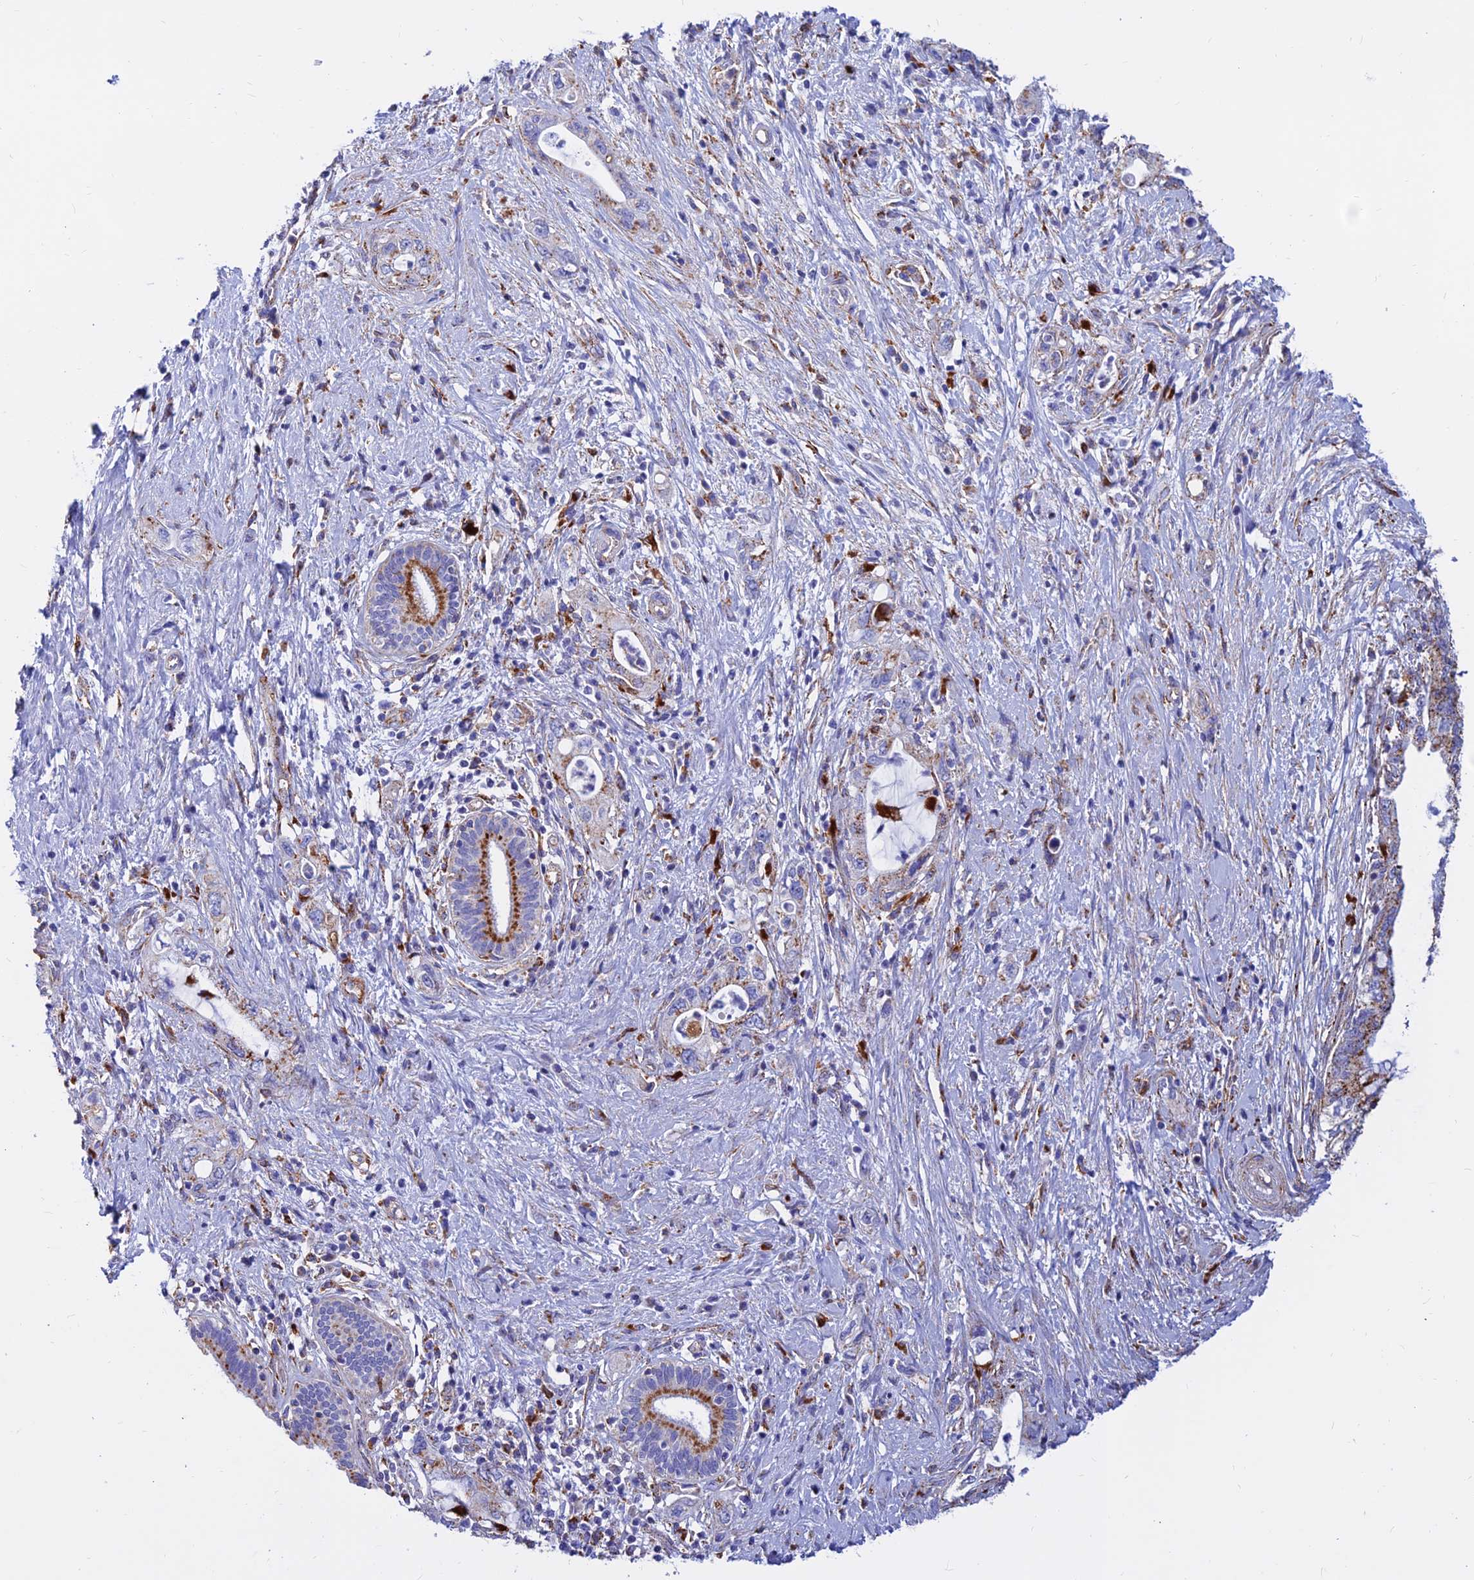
{"staining": {"intensity": "moderate", "quantity": "25%-75%", "location": "cytoplasmic/membranous"}, "tissue": "pancreatic cancer", "cell_type": "Tumor cells", "image_type": "cancer", "snomed": [{"axis": "morphology", "description": "Adenocarcinoma, NOS"}, {"axis": "topography", "description": "Pancreas"}], "caption": "Protein analysis of pancreatic adenocarcinoma tissue reveals moderate cytoplasmic/membranous staining in about 25%-75% of tumor cells.", "gene": "SPNS1", "patient": {"sex": "female", "age": 73}}